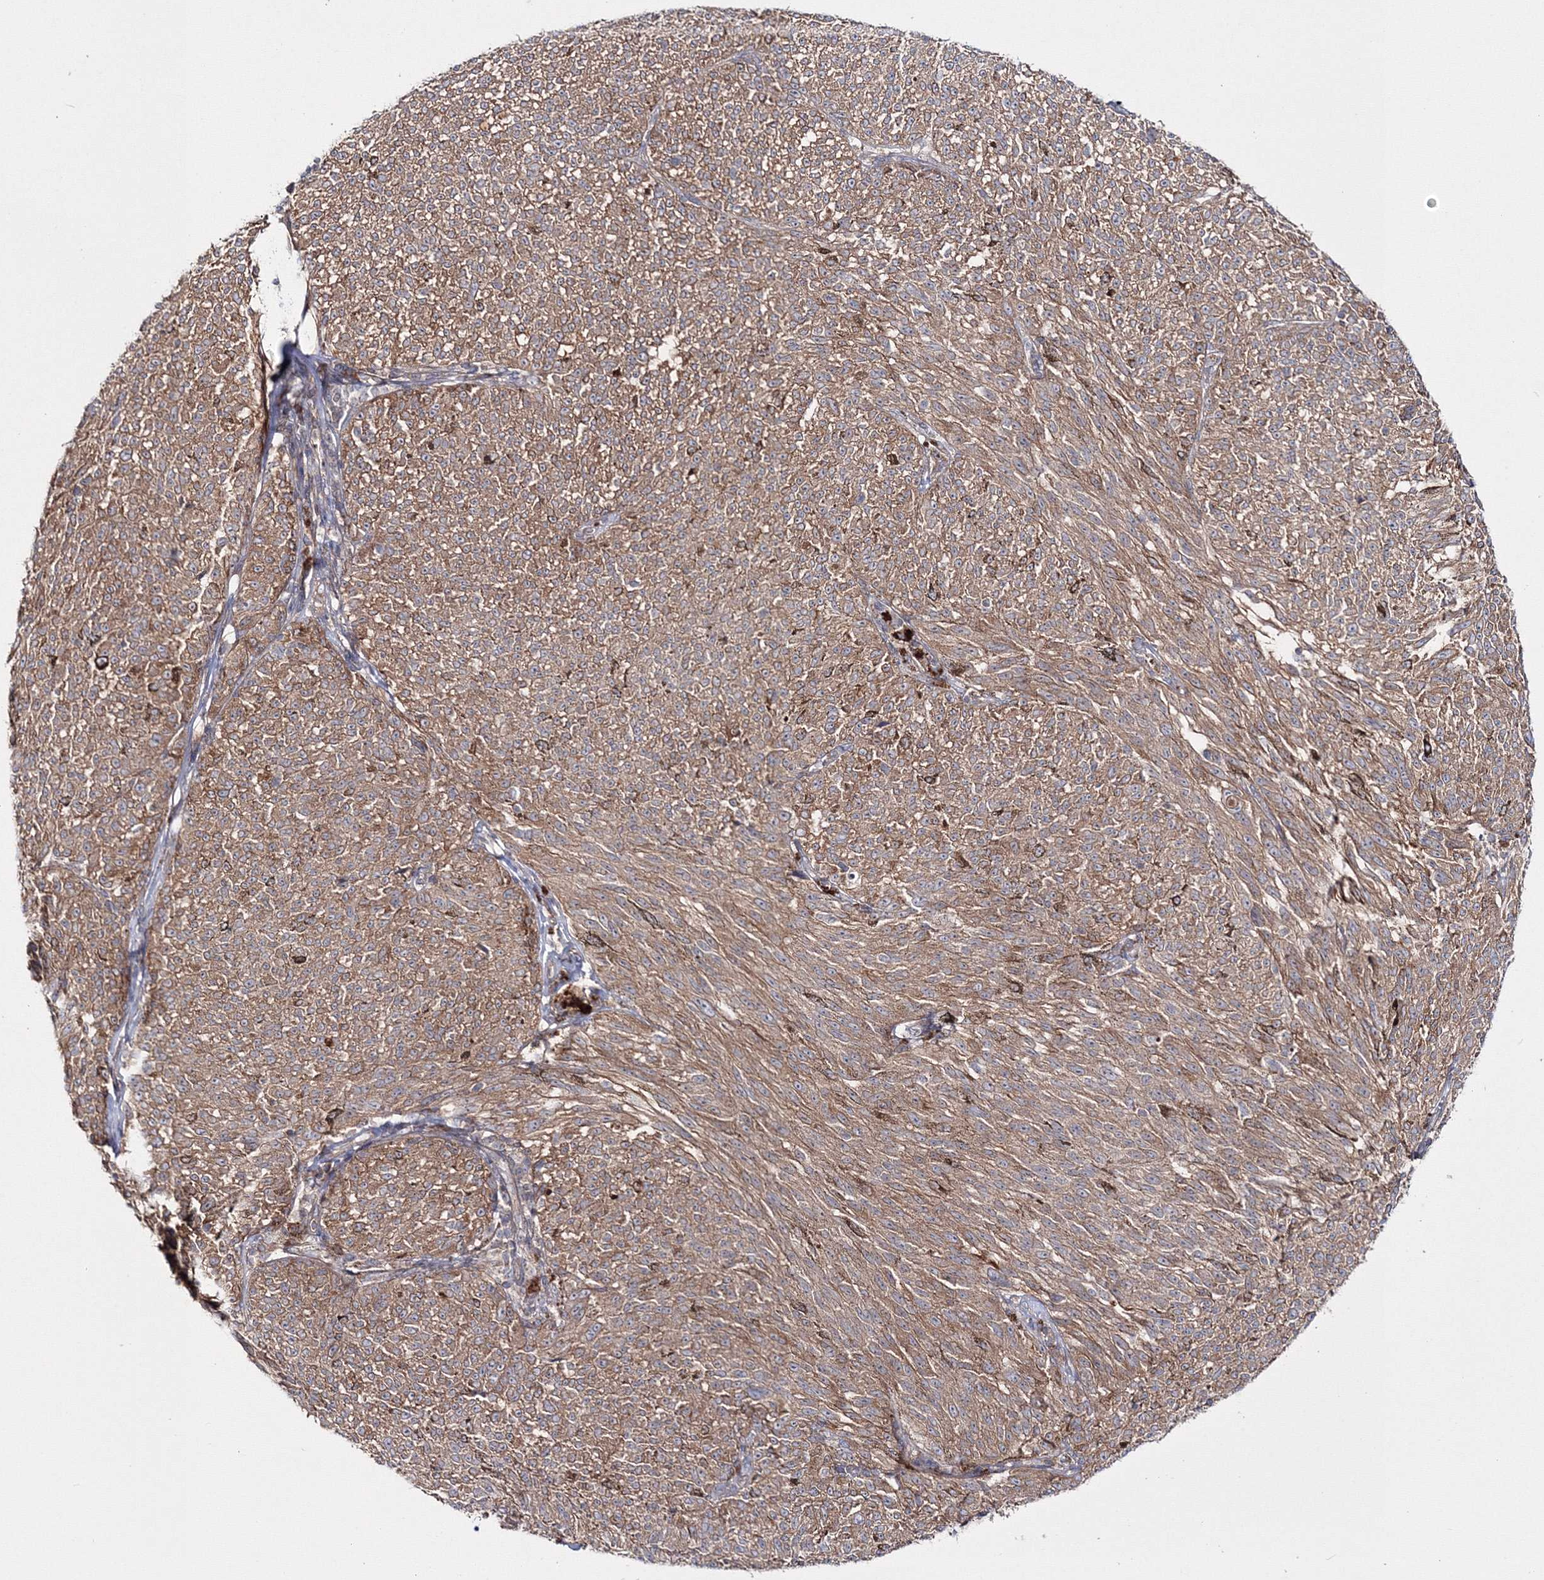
{"staining": {"intensity": "moderate", "quantity": ">75%", "location": "cytoplasmic/membranous"}, "tissue": "melanoma", "cell_type": "Tumor cells", "image_type": "cancer", "snomed": [{"axis": "morphology", "description": "Malignant melanoma, NOS"}, {"axis": "topography", "description": "Skin"}], "caption": "Human malignant melanoma stained for a protein (brown) reveals moderate cytoplasmic/membranous positive expression in approximately >75% of tumor cells.", "gene": "IPMK", "patient": {"sex": "female", "age": 72}}